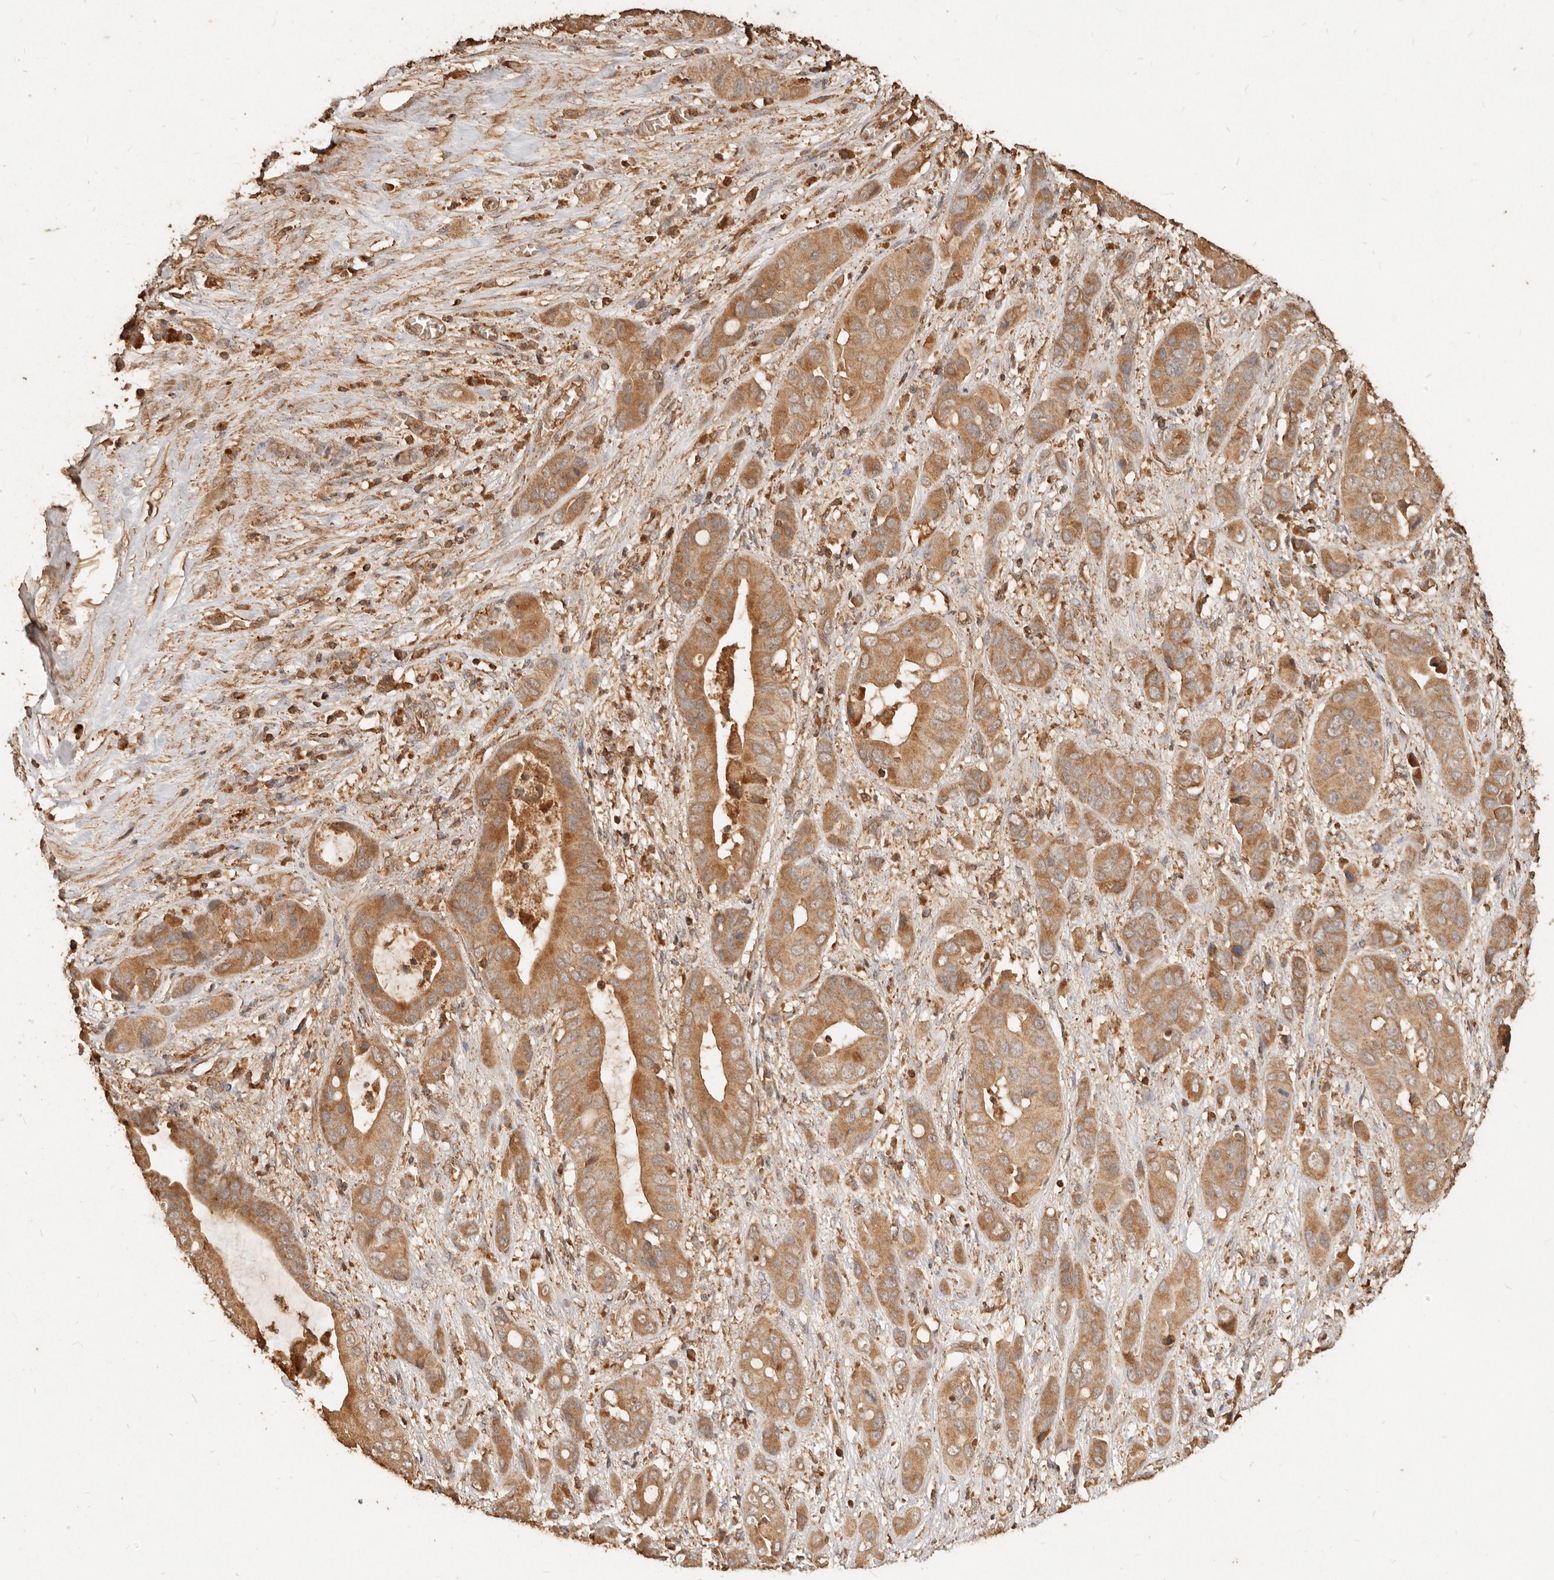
{"staining": {"intensity": "moderate", "quantity": ">75%", "location": "cytoplasmic/membranous"}, "tissue": "liver cancer", "cell_type": "Tumor cells", "image_type": "cancer", "snomed": [{"axis": "morphology", "description": "Cholangiocarcinoma"}, {"axis": "topography", "description": "Liver"}], "caption": "Immunohistochemistry (IHC) micrograph of human liver cancer (cholangiocarcinoma) stained for a protein (brown), which demonstrates medium levels of moderate cytoplasmic/membranous expression in approximately >75% of tumor cells.", "gene": "FAM180B", "patient": {"sex": "female", "age": 52}}